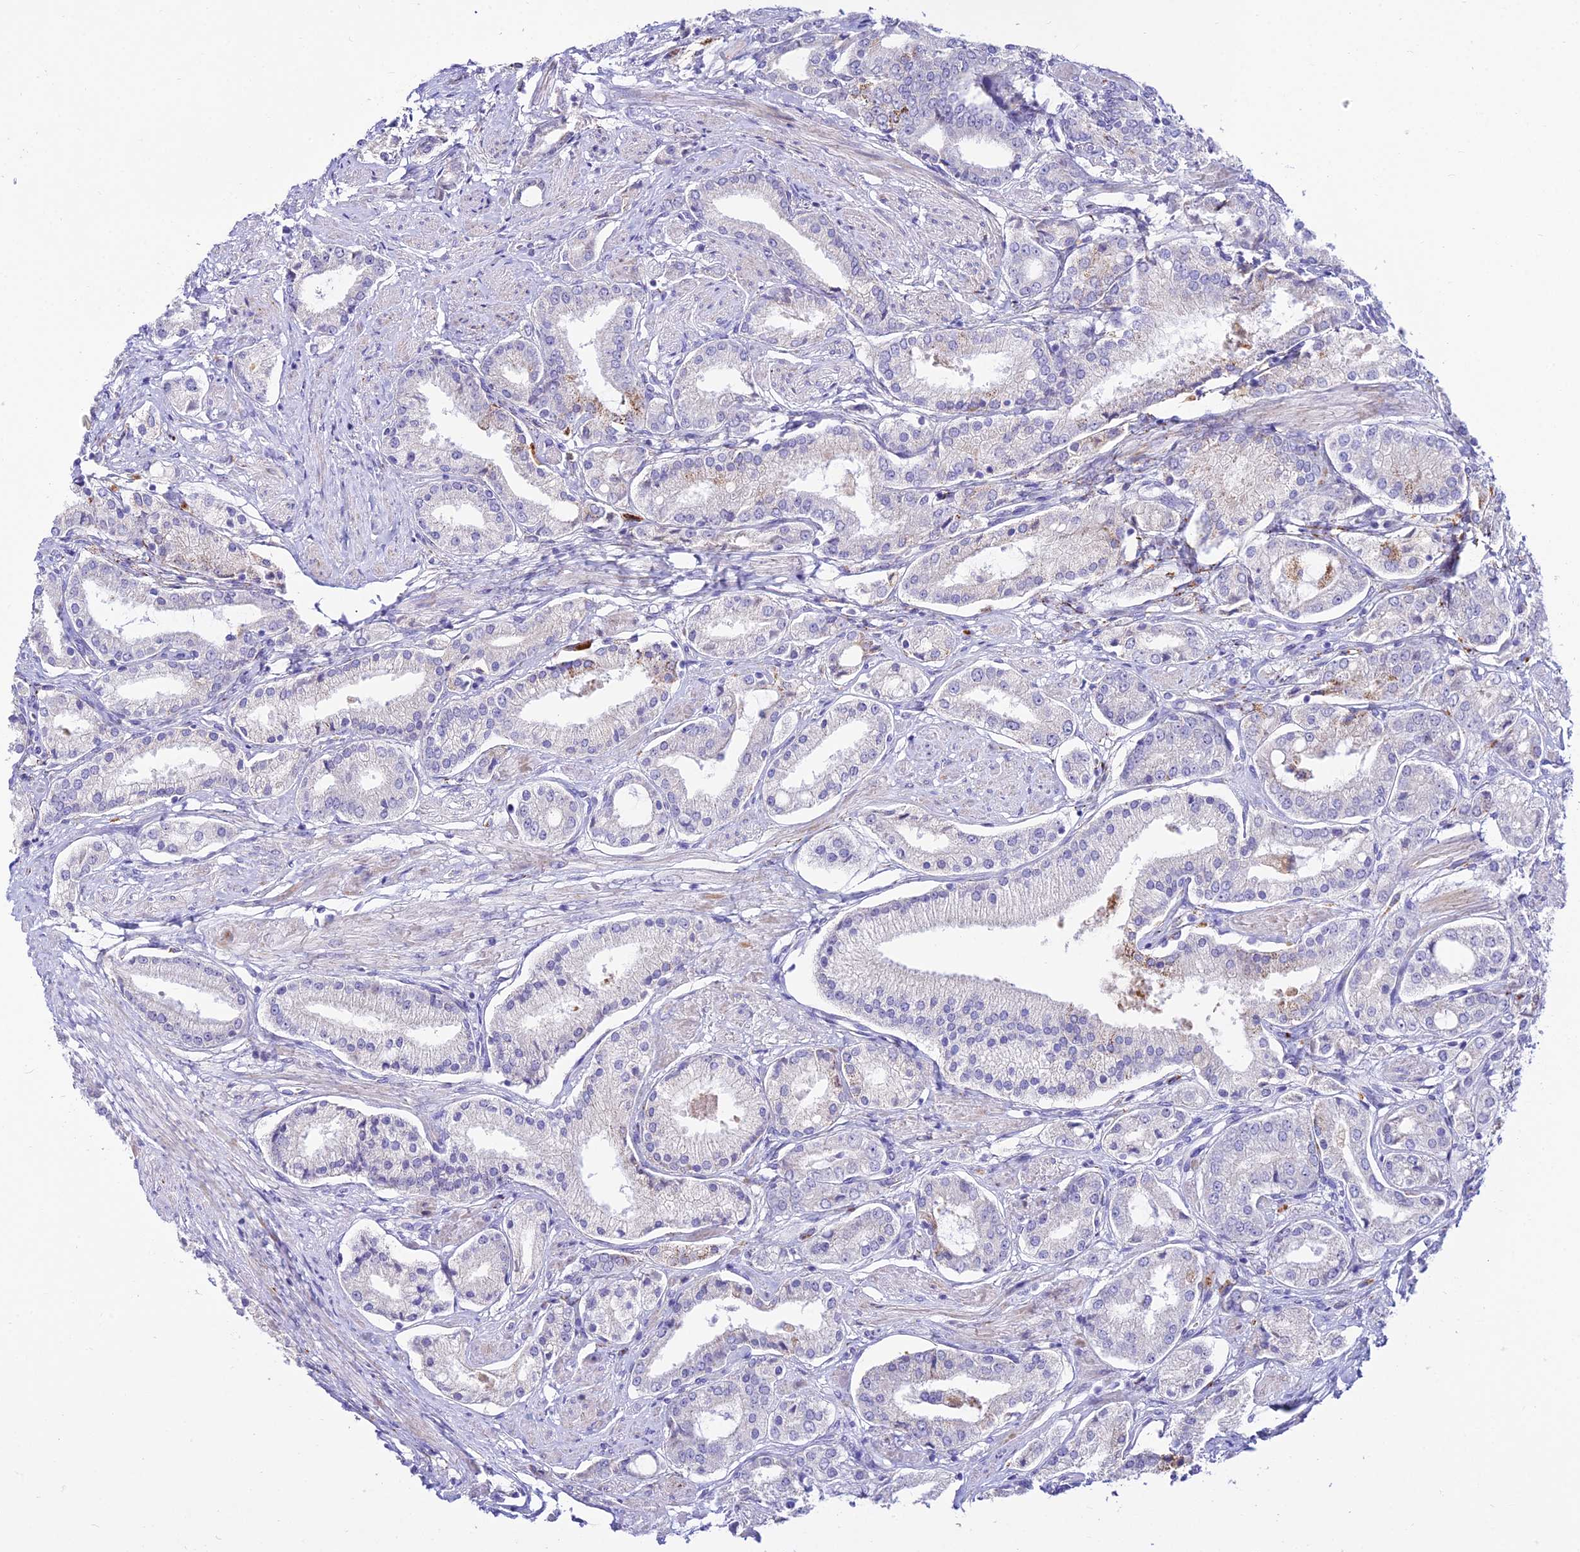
{"staining": {"intensity": "negative", "quantity": "none", "location": "none"}, "tissue": "prostate cancer", "cell_type": "Tumor cells", "image_type": "cancer", "snomed": [{"axis": "morphology", "description": "Adenocarcinoma, High grade"}, {"axis": "topography", "description": "Prostate and seminal vesicle, NOS"}], "caption": "High magnification brightfield microscopy of prostate cancer stained with DAB (brown) and counterstained with hematoxylin (blue): tumor cells show no significant expression. The staining is performed using DAB (3,3'-diaminobenzidine) brown chromogen with nuclei counter-stained in using hematoxylin.", "gene": "C6orf163", "patient": {"sex": "male", "age": 64}}